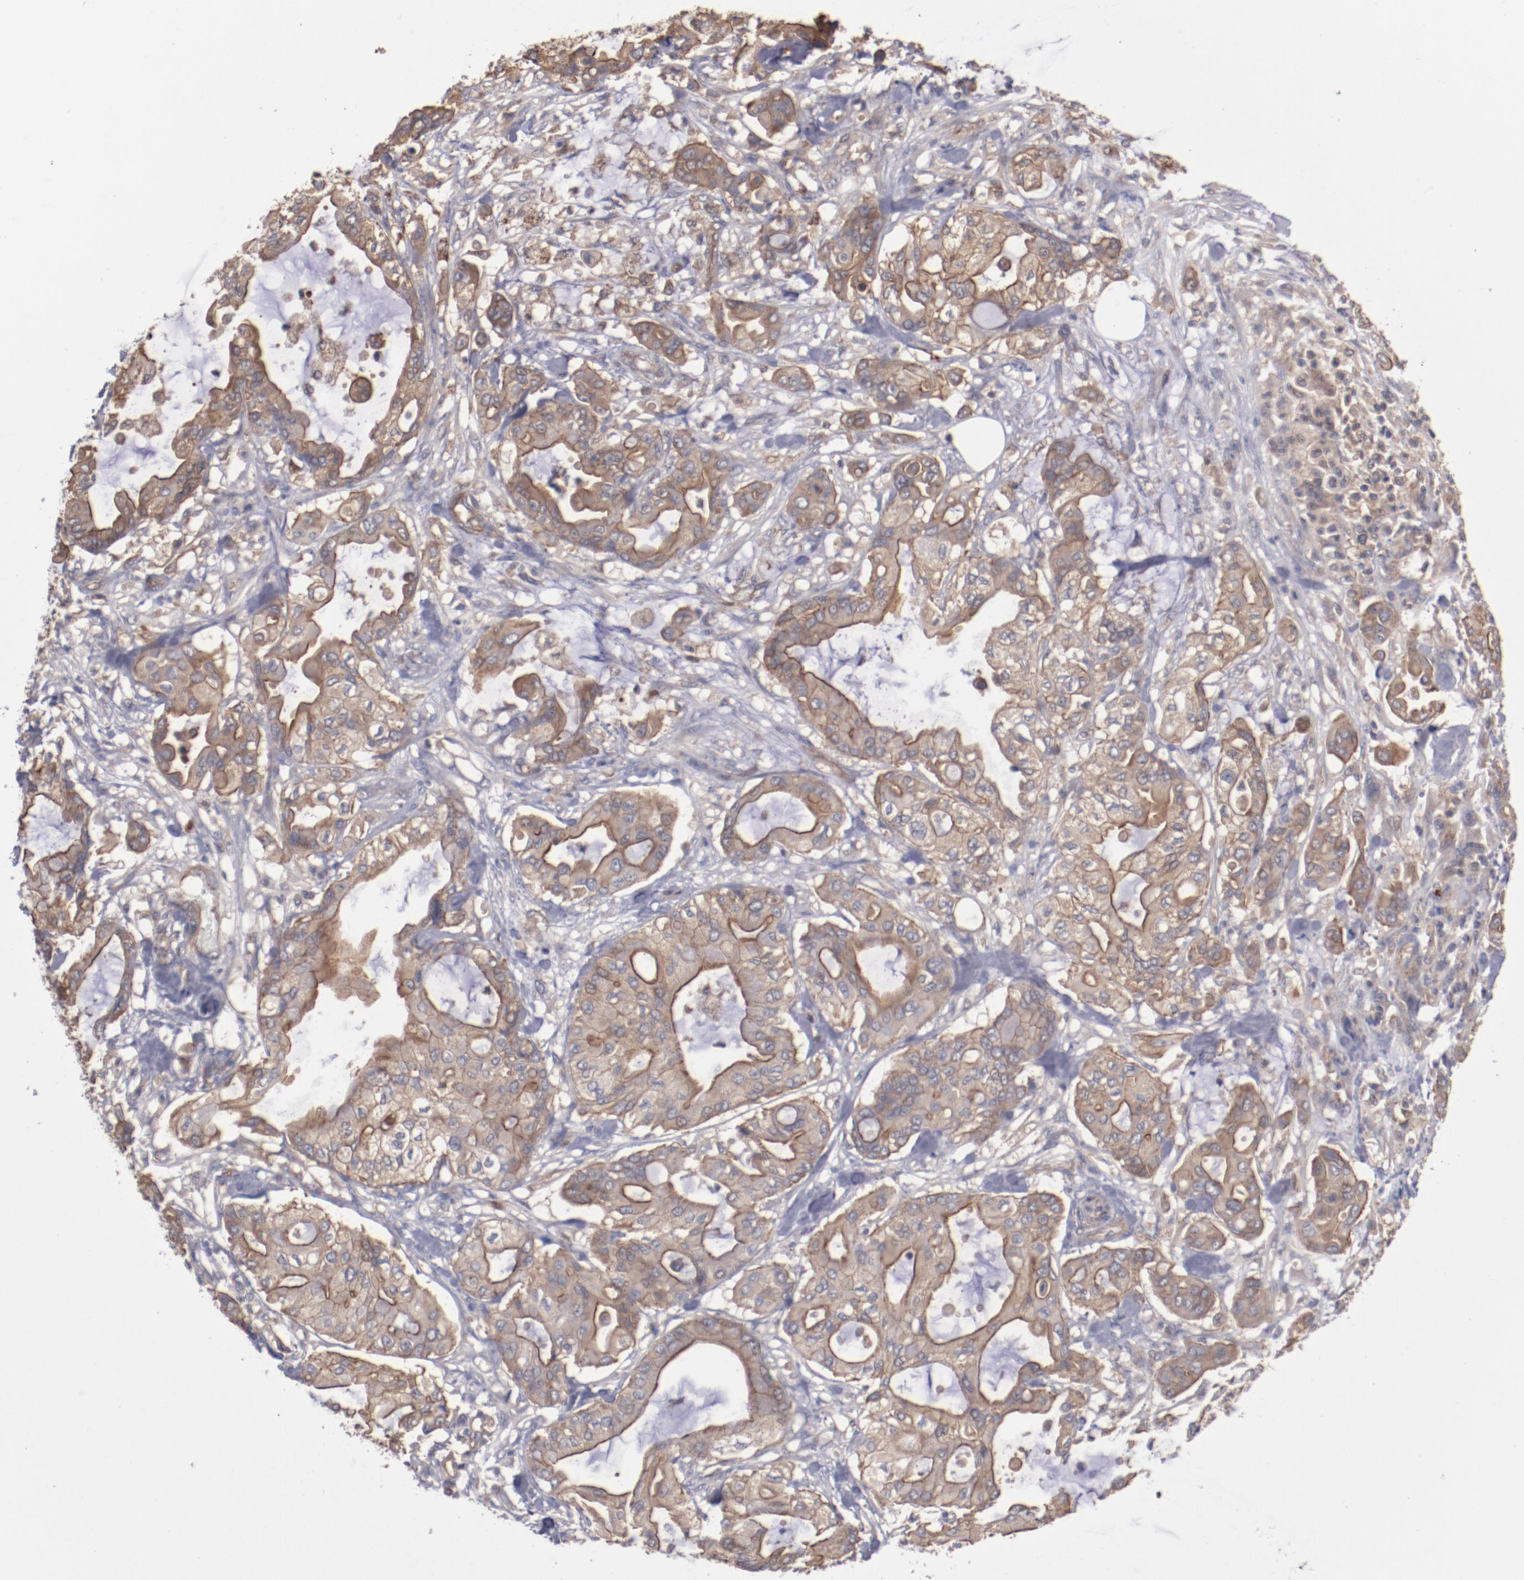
{"staining": {"intensity": "moderate", "quantity": ">75%", "location": "cytoplasmic/membranous"}, "tissue": "pancreatic cancer", "cell_type": "Tumor cells", "image_type": "cancer", "snomed": [{"axis": "morphology", "description": "Adenocarcinoma, NOS"}, {"axis": "morphology", "description": "Adenocarcinoma, metastatic, NOS"}, {"axis": "topography", "description": "Lymph node"}, {"axis": "topography", "description": "Pancreas"}, {"axis": "topography", "description": "Duodenum"}], "caption": "A medium amount of moderate cytoplasmic/membranous staining is present in approximately >75% of tumor cells in pancreatic adenocarcinoma tissue. The staining was performed using DAB, with brown indicating positive protein expression. Nuclei are stained blue with hematoxylin.", "gene": "DNAAF2", "patient": {"sex": "female", "age": 64}}